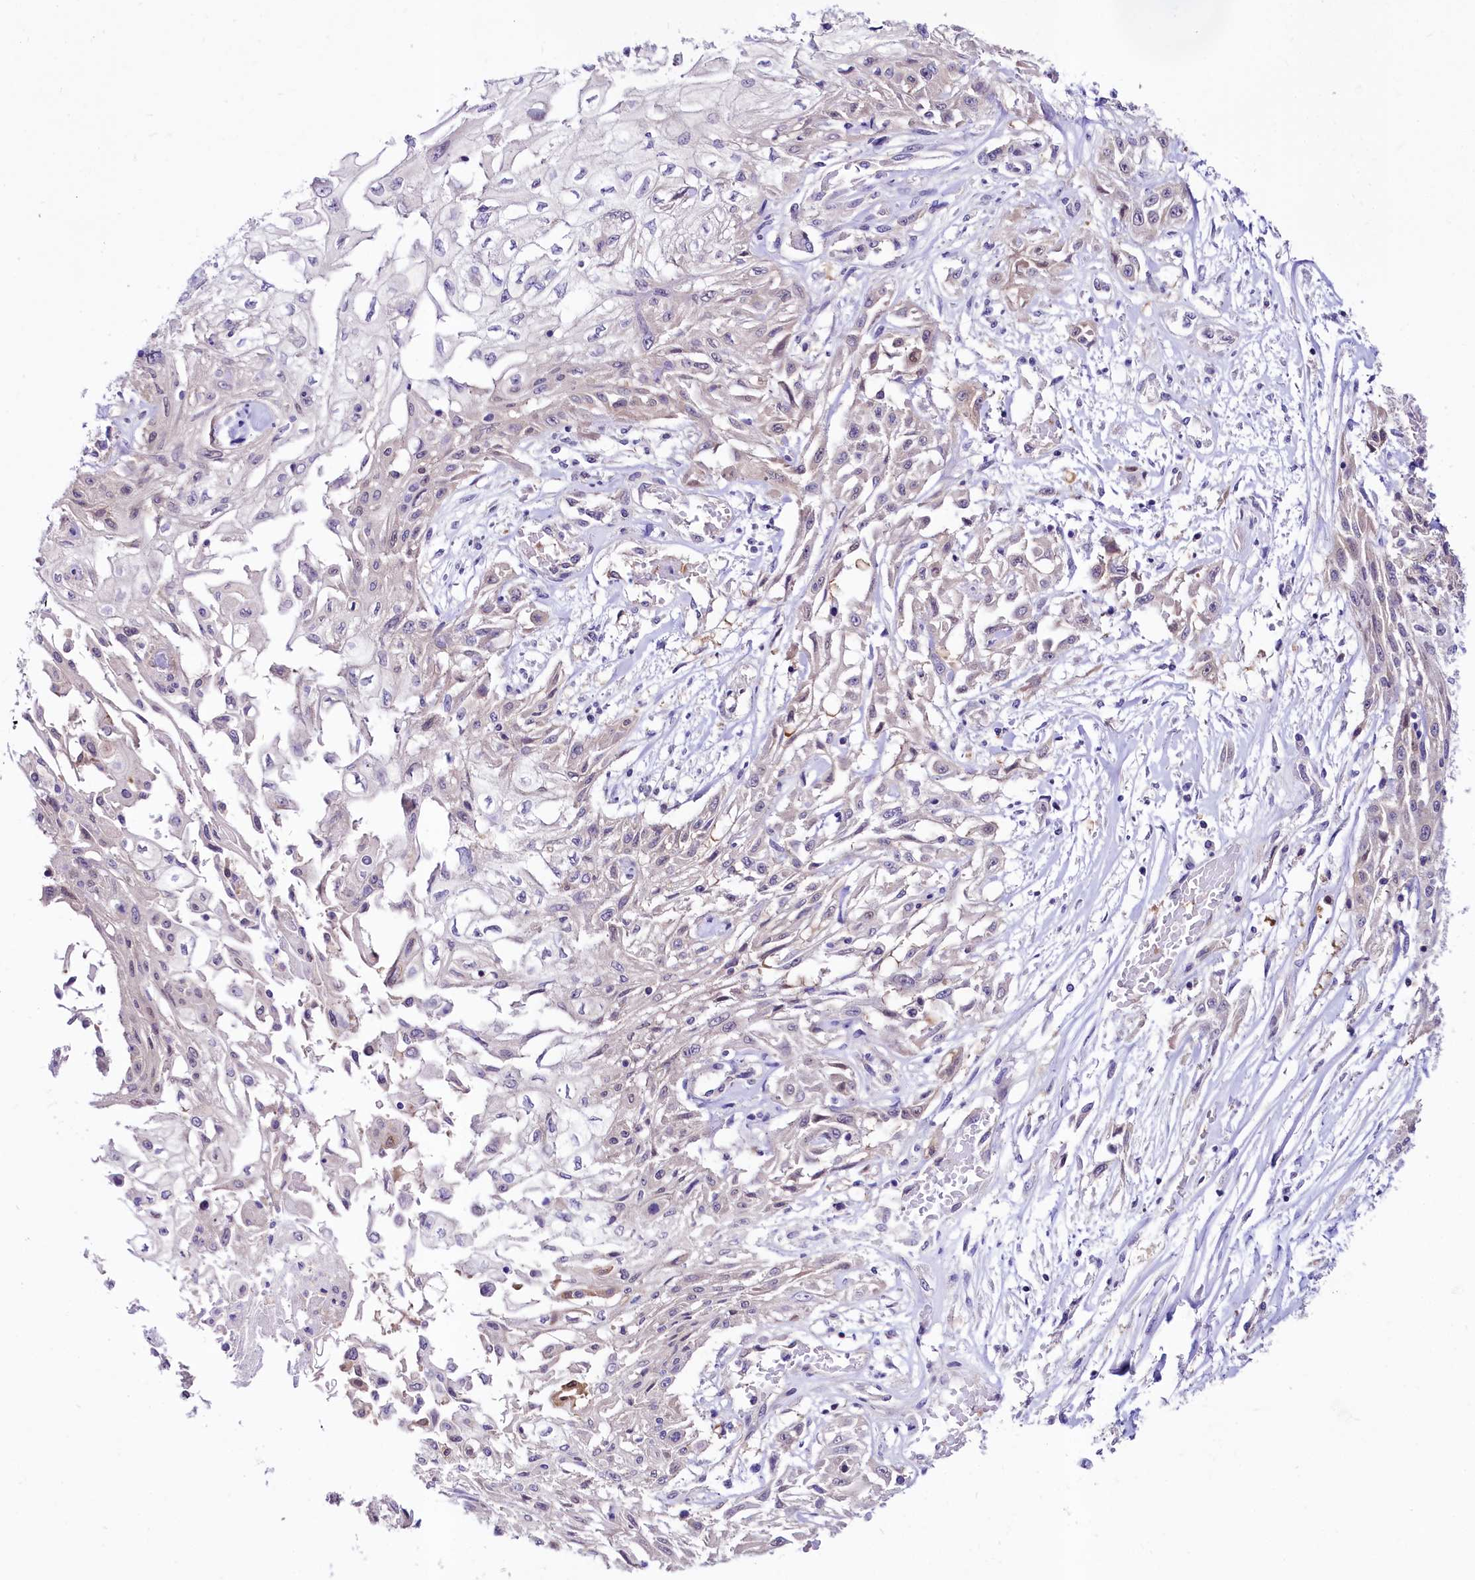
{"staining": {"intensity": "negative", "quantity": "none", "location": "none"}, "tissue": "skin cancer", "cell_type": "Tumor cells", "image_type": "cancer", "snomed": [{"axis": "morphology", "description": "Squamous cell carcinoma, NOS"}, {"axis": "morphology", "description": "Squamous cell carcinoma, metastatic, NOS"}, {"axis": "topography", "description": "Skin"}, {"axis": "topography", "description": "Lymph node"}], "caption": "An image of human squamous cell carcinoma (skin) is negative for staining in tumor cells.", "gene": "ABHD5", "patient": {"sex": "male", "age": 75}}